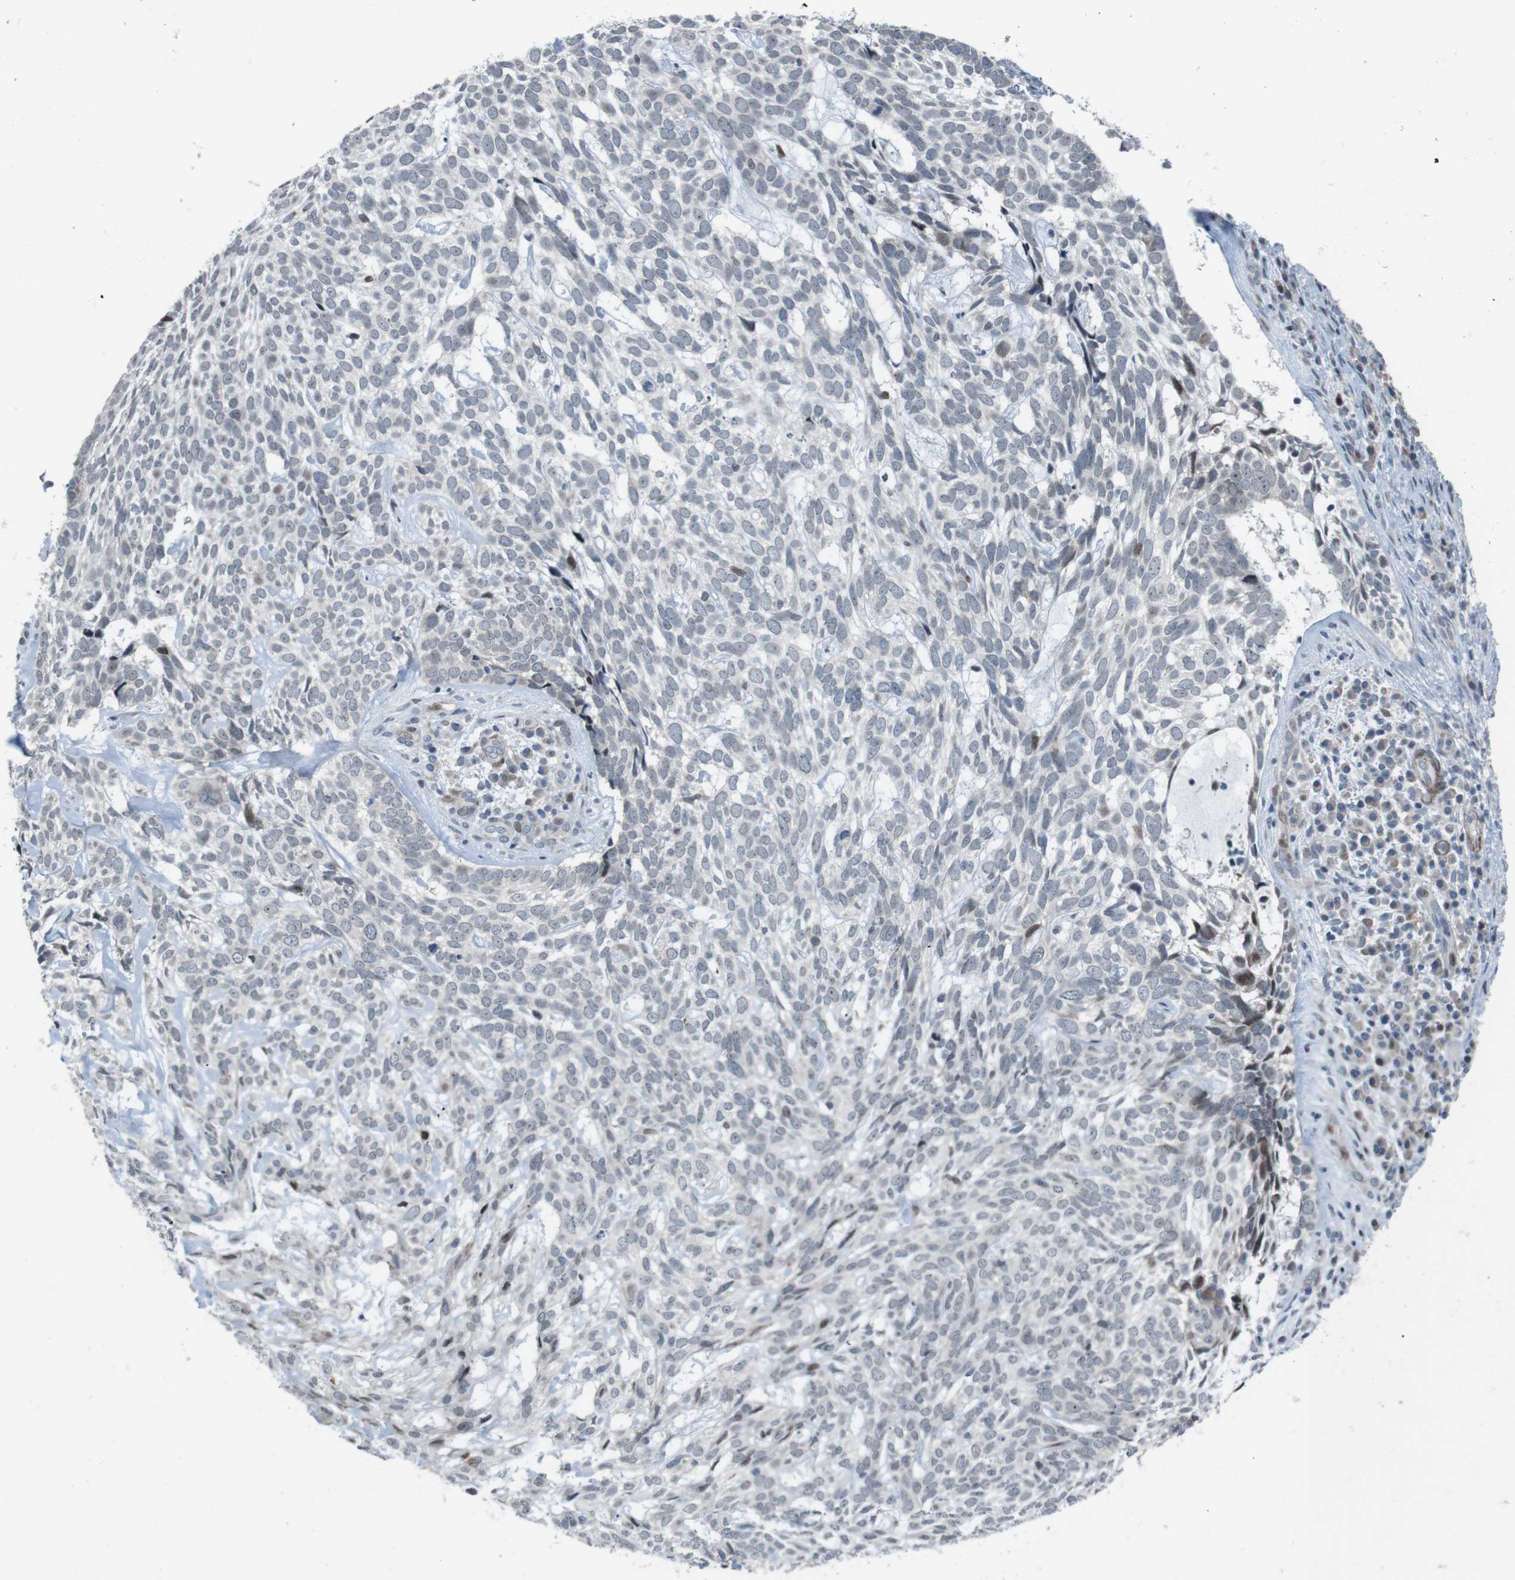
{"staining": {"intensity": "negative", "quantity": "none", "location": "none"}, "tissue": "skin cancer", "cell_type": "Tumor cells", "image_type": "cancer", "snomed": [{"axis": "morphology", "description": "Basal cell carcinoma"}, {"axis": "topography", "description": "Skin"}], "caption": "IHC histopathology image of skin cancer (basal cell carcinoma) stained for a protein (brown), which displays no expression in tumor cells. (DAB immunohistochemistry, high magnification).", "gene": "PBRM1", "patient": {"sex": "male", "age": 72}}